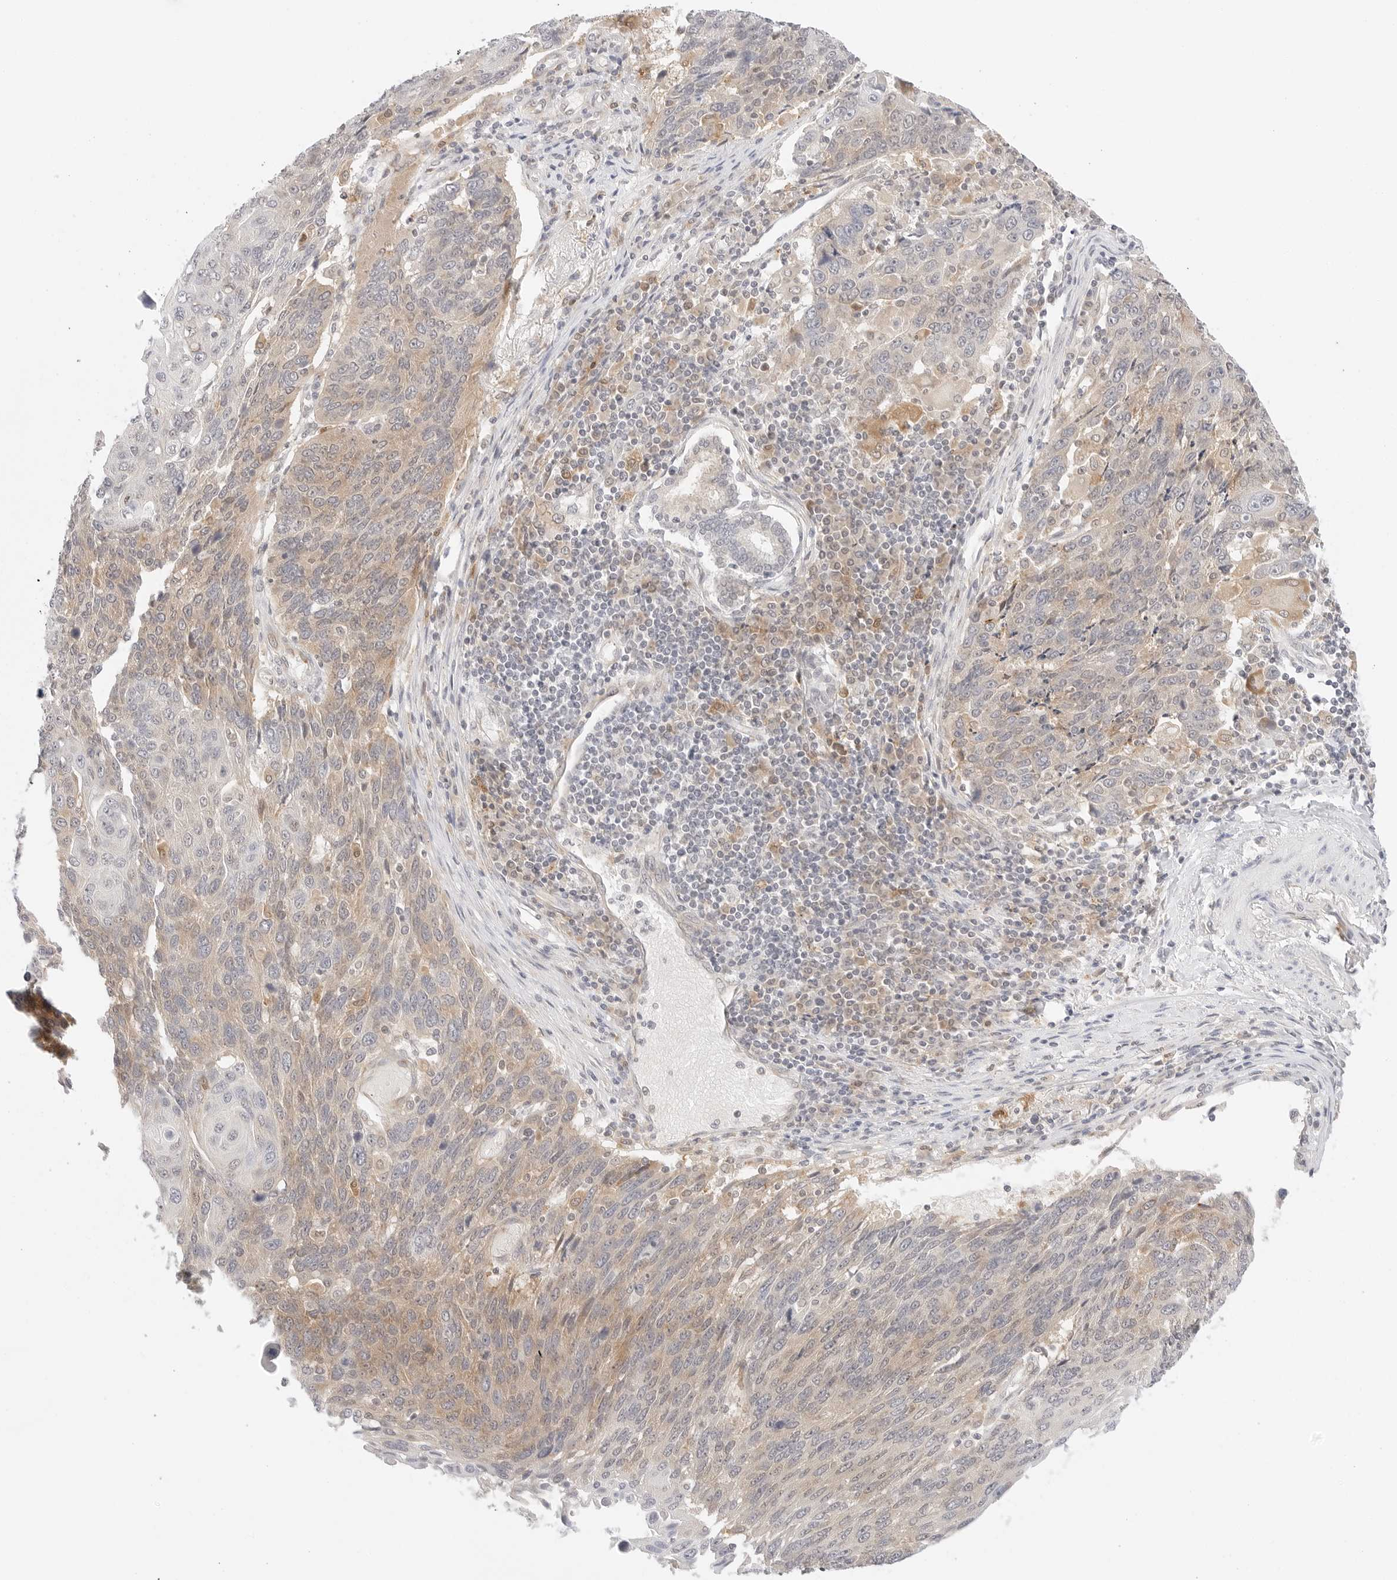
{"staining": {"intensity": "weak", "quantity": "25%-75%", "location": "cytoplasmic/membranous"}, "tissue": "lung cancer", "cell_type": "Tumor cells", "image_type": "cancer", "snomed": [{"axis": "morphology", "description": "Squamous cell carcinoma, NOS"}, {"axis": "topography", "description": "Lung"}], "caption": "A micrograph of human lung squamous cell carcinoma stained for a protein shows weak cytoplasmic/membranous brown staining in tumor cells.", "gene": "ERO1B", "patient": {"sex": "male", "age": 66}}